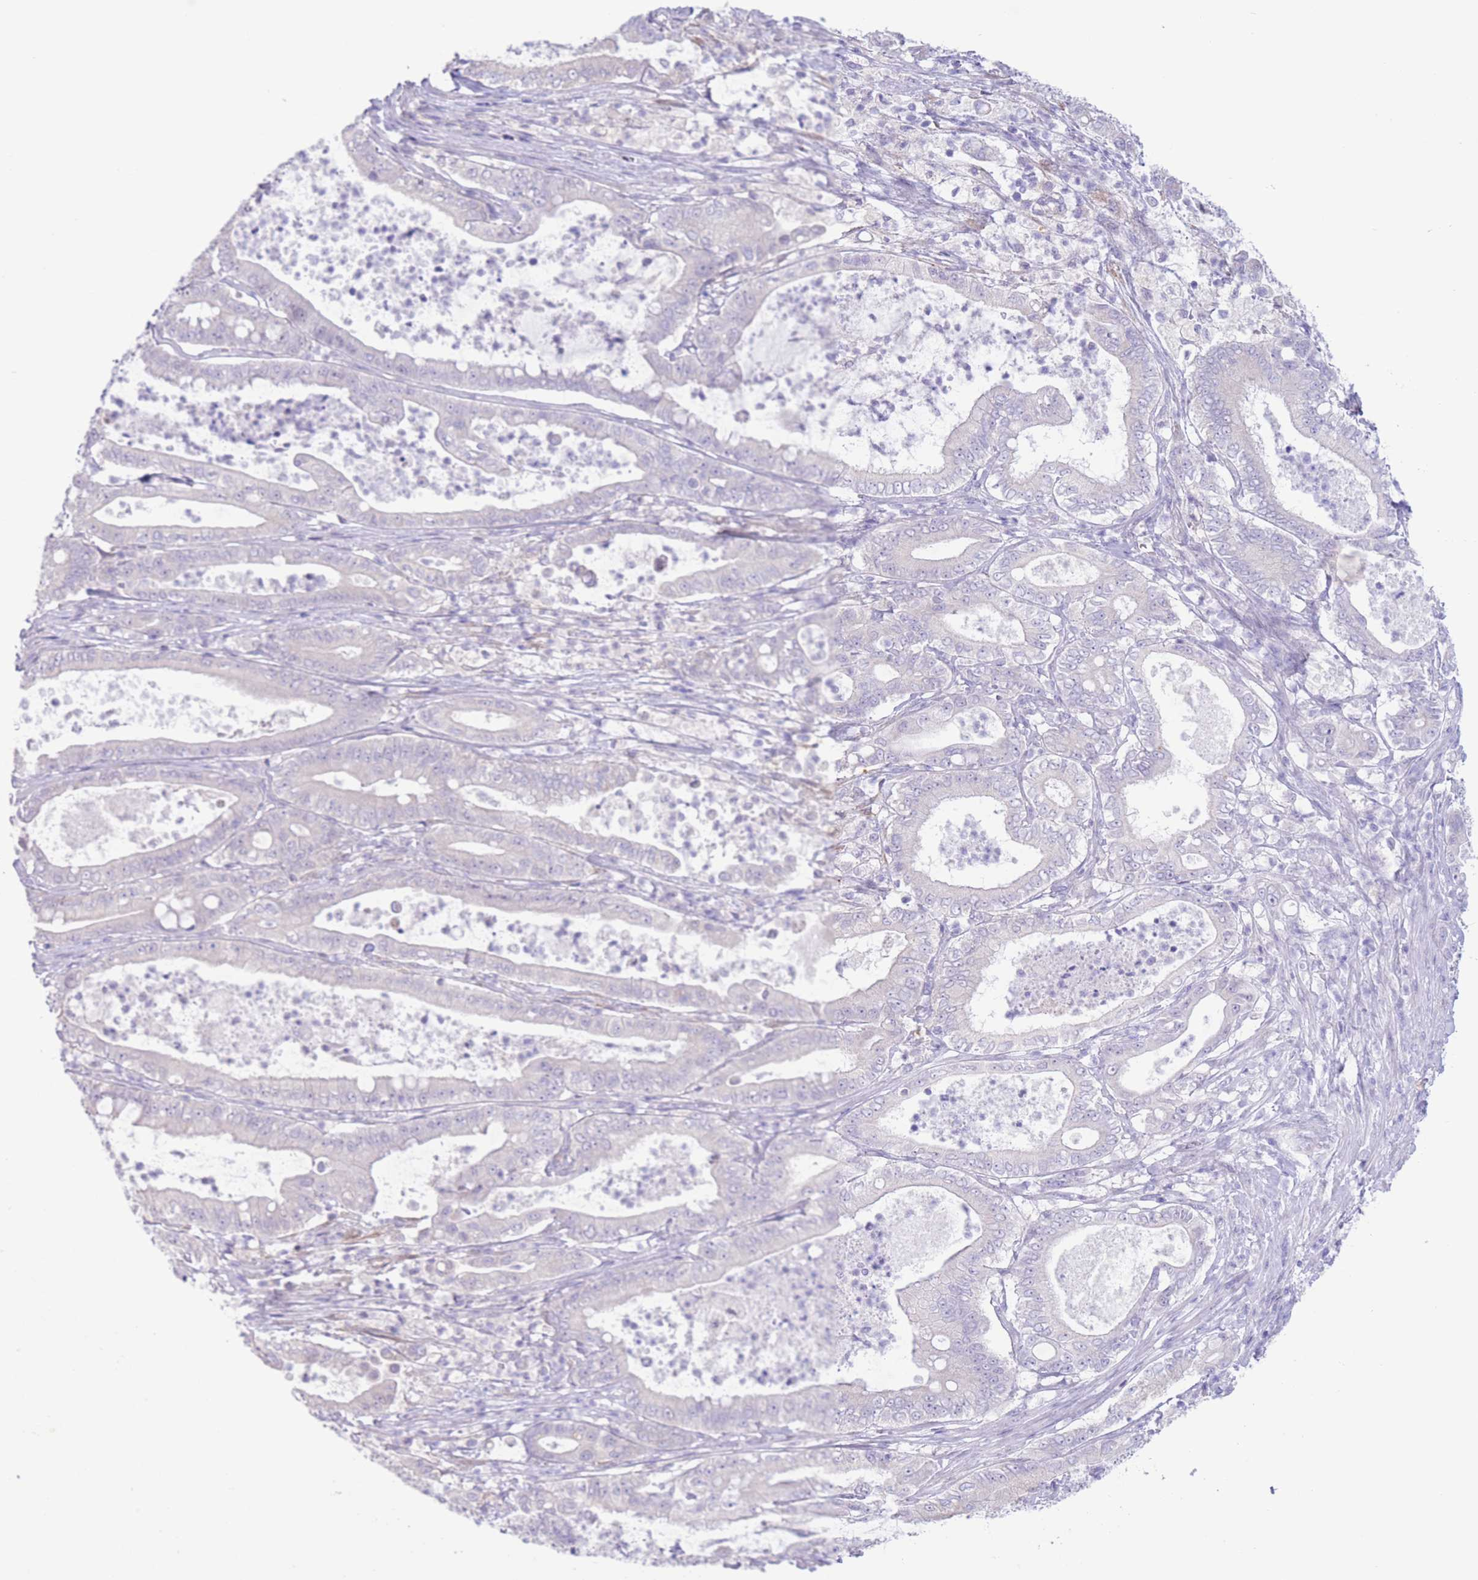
{"staining": {"intensity": "negative", "quantity": "none", "location": "none"}, "tissue": "pancreatic cancer", "cell_type": "Tumor cells", "image_type": "cancer", "snomed": [{"axis": "morphology", "description": "Adenocarcinoma, NOS"}, {"axis": "topography", "description": "Pancreas"}], "caption": "IHC micrograph of adenocarcinoma (pancreatic) stained for a protein (brown), which reveals no positivity in tumor cells.", "gene": "FAH", "patient": {"sex": "male", "age": 71}}